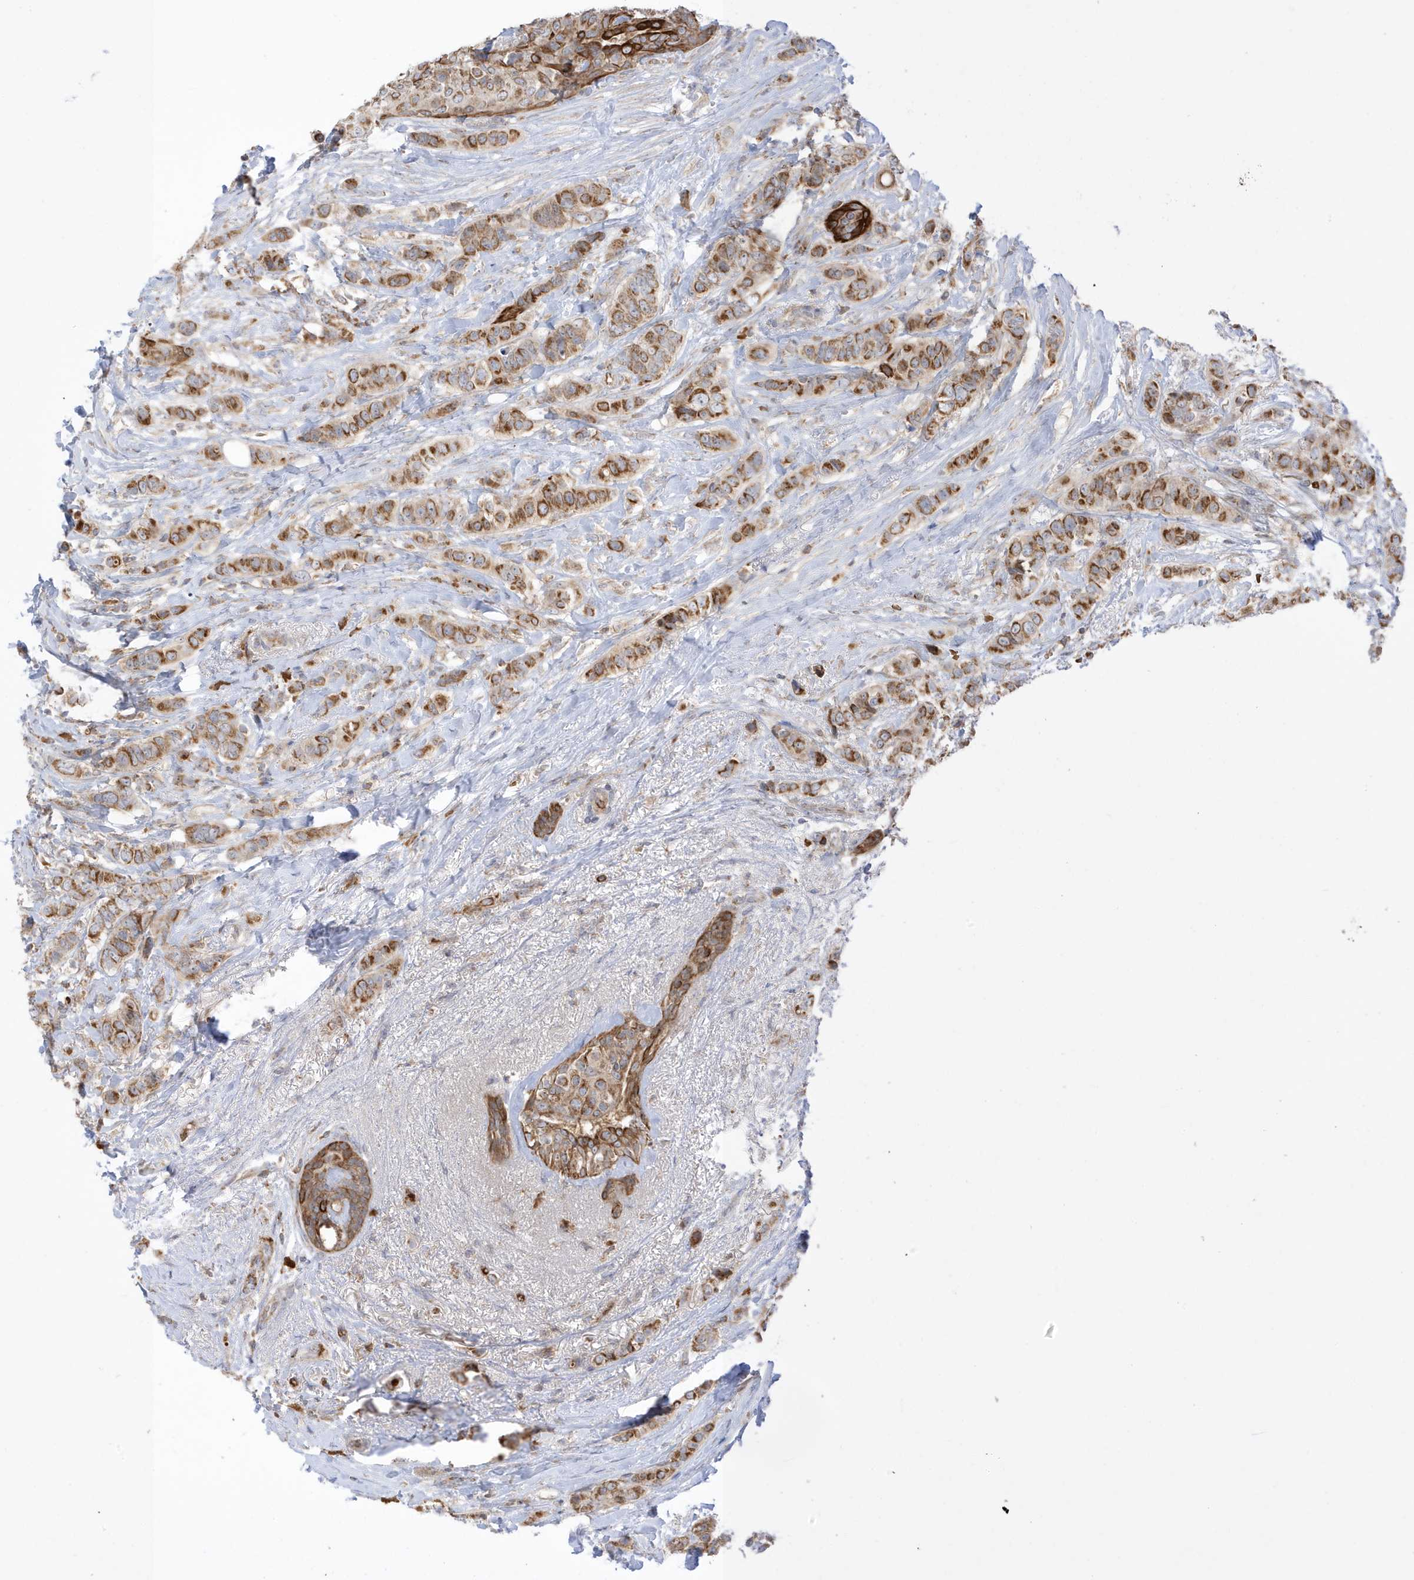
{"staining": {"intensity": "moderate", "quantity": ">75%", "location": "cytoplasmic/membranous"}, "tissue": "breast cancer", "cell_type": "Tumor cells", "image_type": "cancer", "snomed": [{"axis": "morphology", "description": "Lobular carcinoma"}, {"axis": "topography", "description": "Breast"}], "caption": "An image of breast lobular carcinoma stained for a protein reveals moderate cytoplasmic/membranous brown staining in tumor cells.", "gene": "NPPC", "patient": {"sex": "female", "age": 51}}